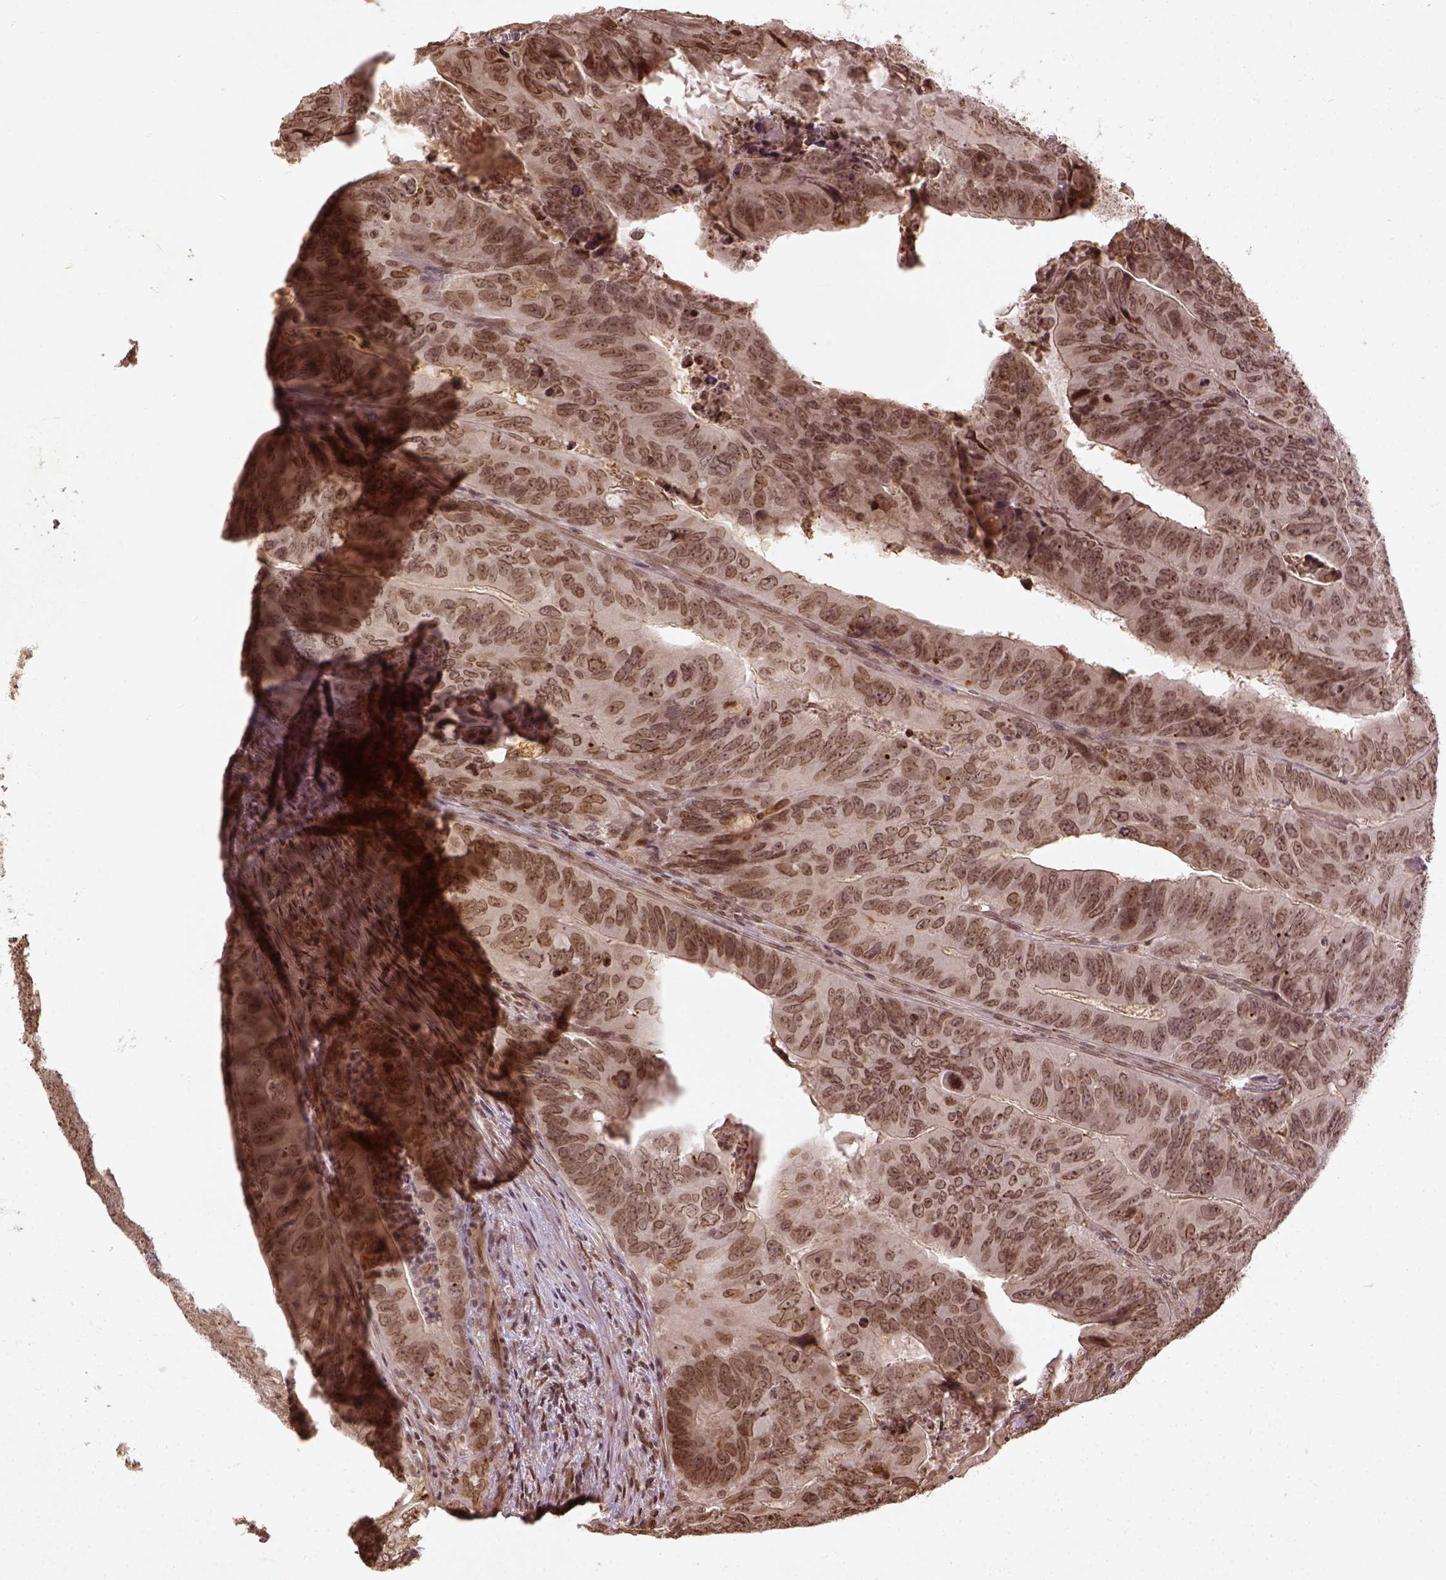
{"staining": {"intensity": "moderate", "quantity": ">75%", "location": "nuclear"}, "tissue": "colorectal cancer", "cell_type": "Tumor cells", "image_type": "cancer", "snomed": [{"axis": "morphology", "description": "Adenocarcinoma, NOS"}, {"axis": "topography", "description": "Colon"}], "caption": "The histopathology image reveals a brown stain indicating the presence of a protein in the nuclear of tumor cells in colorectal cancer. (brown staining indicates protein expression, while blue staining denotes nuclei).", "gene": "BANF1", "patient": {"sex": "male", "age": 79}}